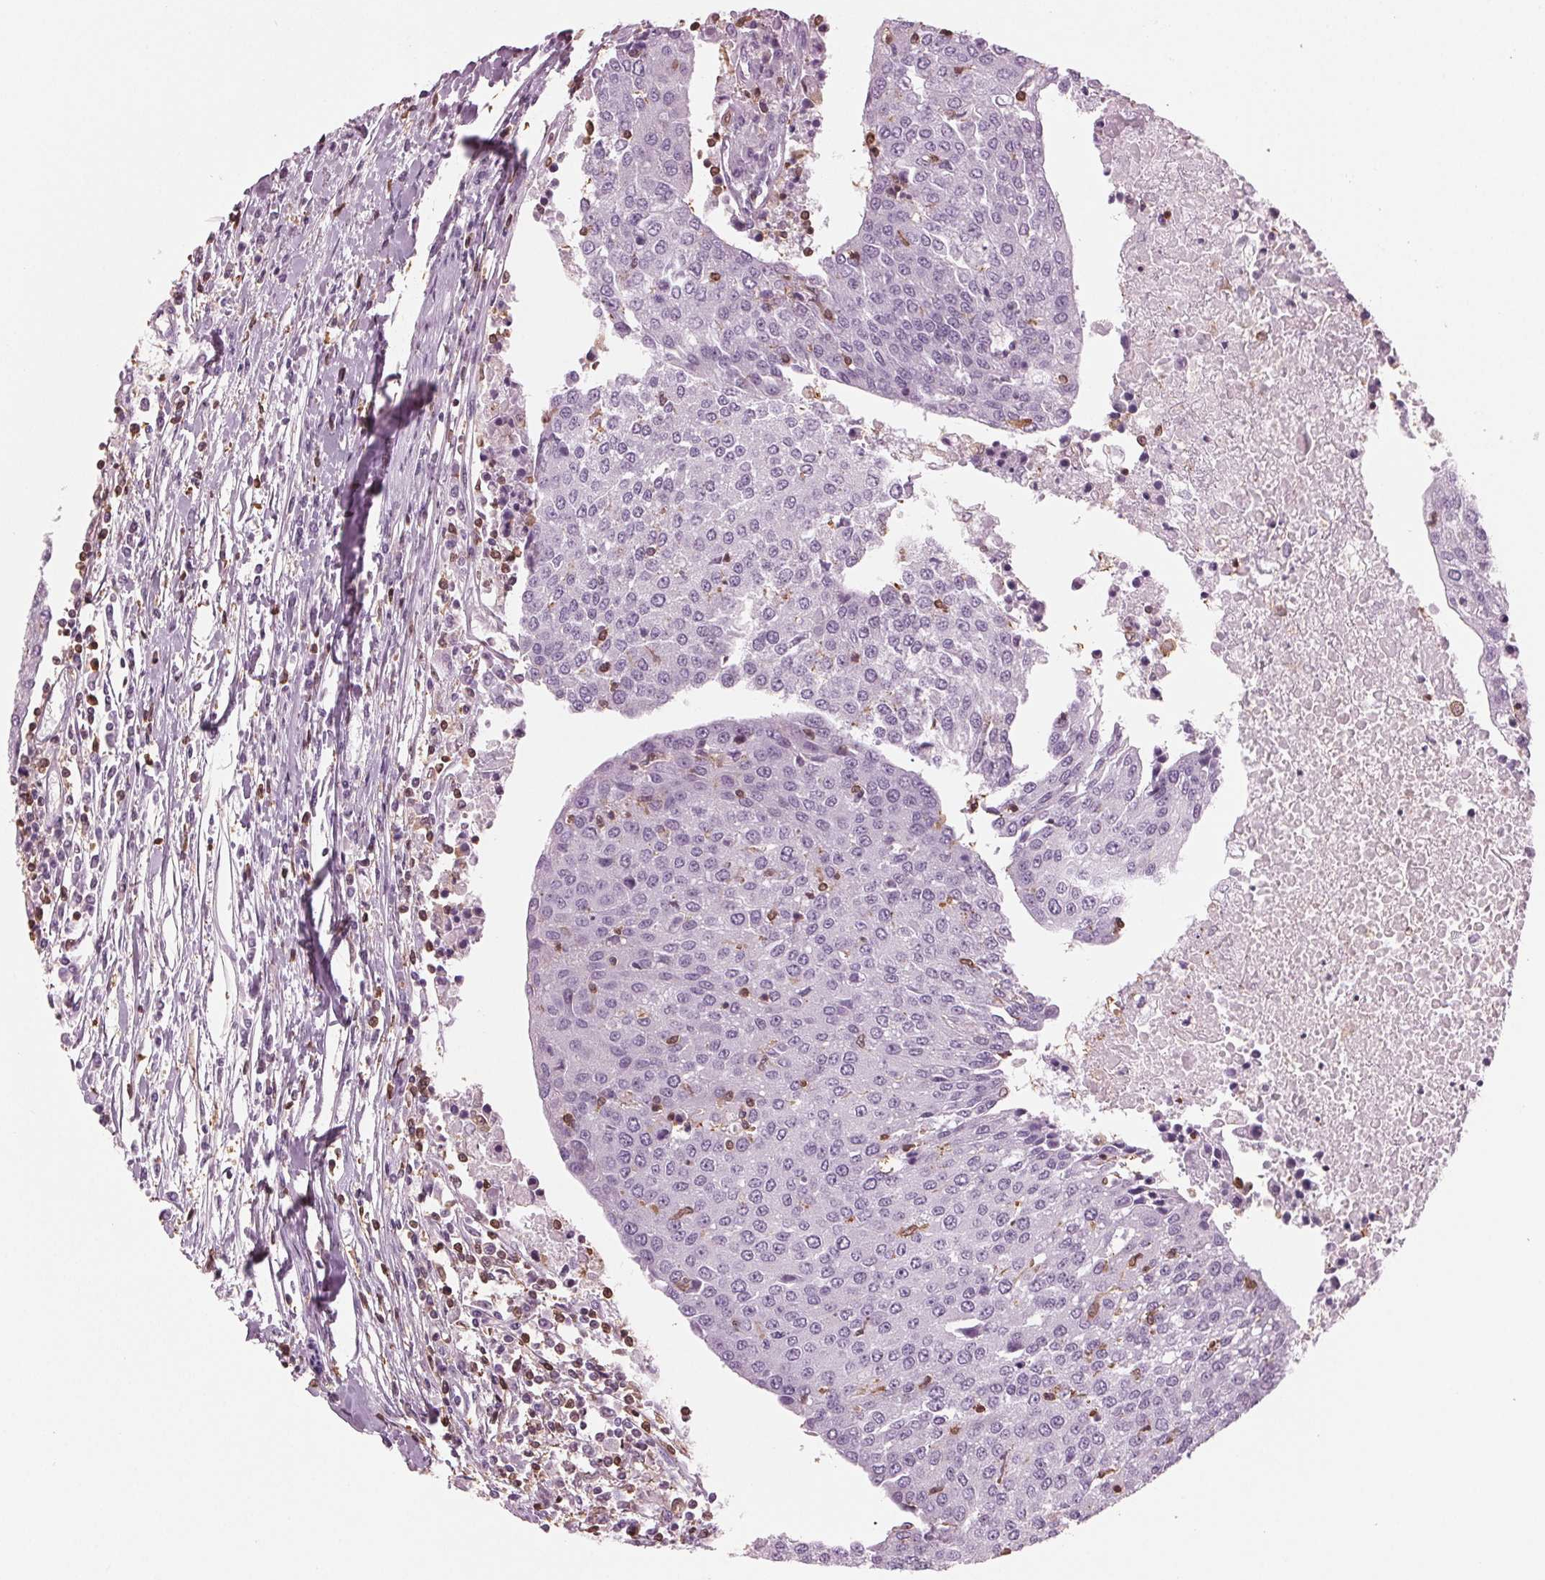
{"staining": {"intensity": "negative", "quantity": "none", "location": "none"}, "tissue": "urothelial cancer", "cell_type": "Tumor cells", "image_type": "cancer", "snomed": [{"axis": "morphology", "description": "Urothelial carcinoma, High grade"}, {"axis": "topography", "description": "Urinary bladder"}], "caption": "An immunohistochemistry (IHC) histopathology image of urothelial cancer is shown. There is no staining in tumor cells of urothelial cancer. The staining was performed using DAB (3,3'-diaminobenzidine) to visualize the protein expression in brown, while the nuclei were stained in blue with hematoxylin (Magnification: 20x).", "gene": "BTLA", "patient": {"sex": "female", "age": 85}}